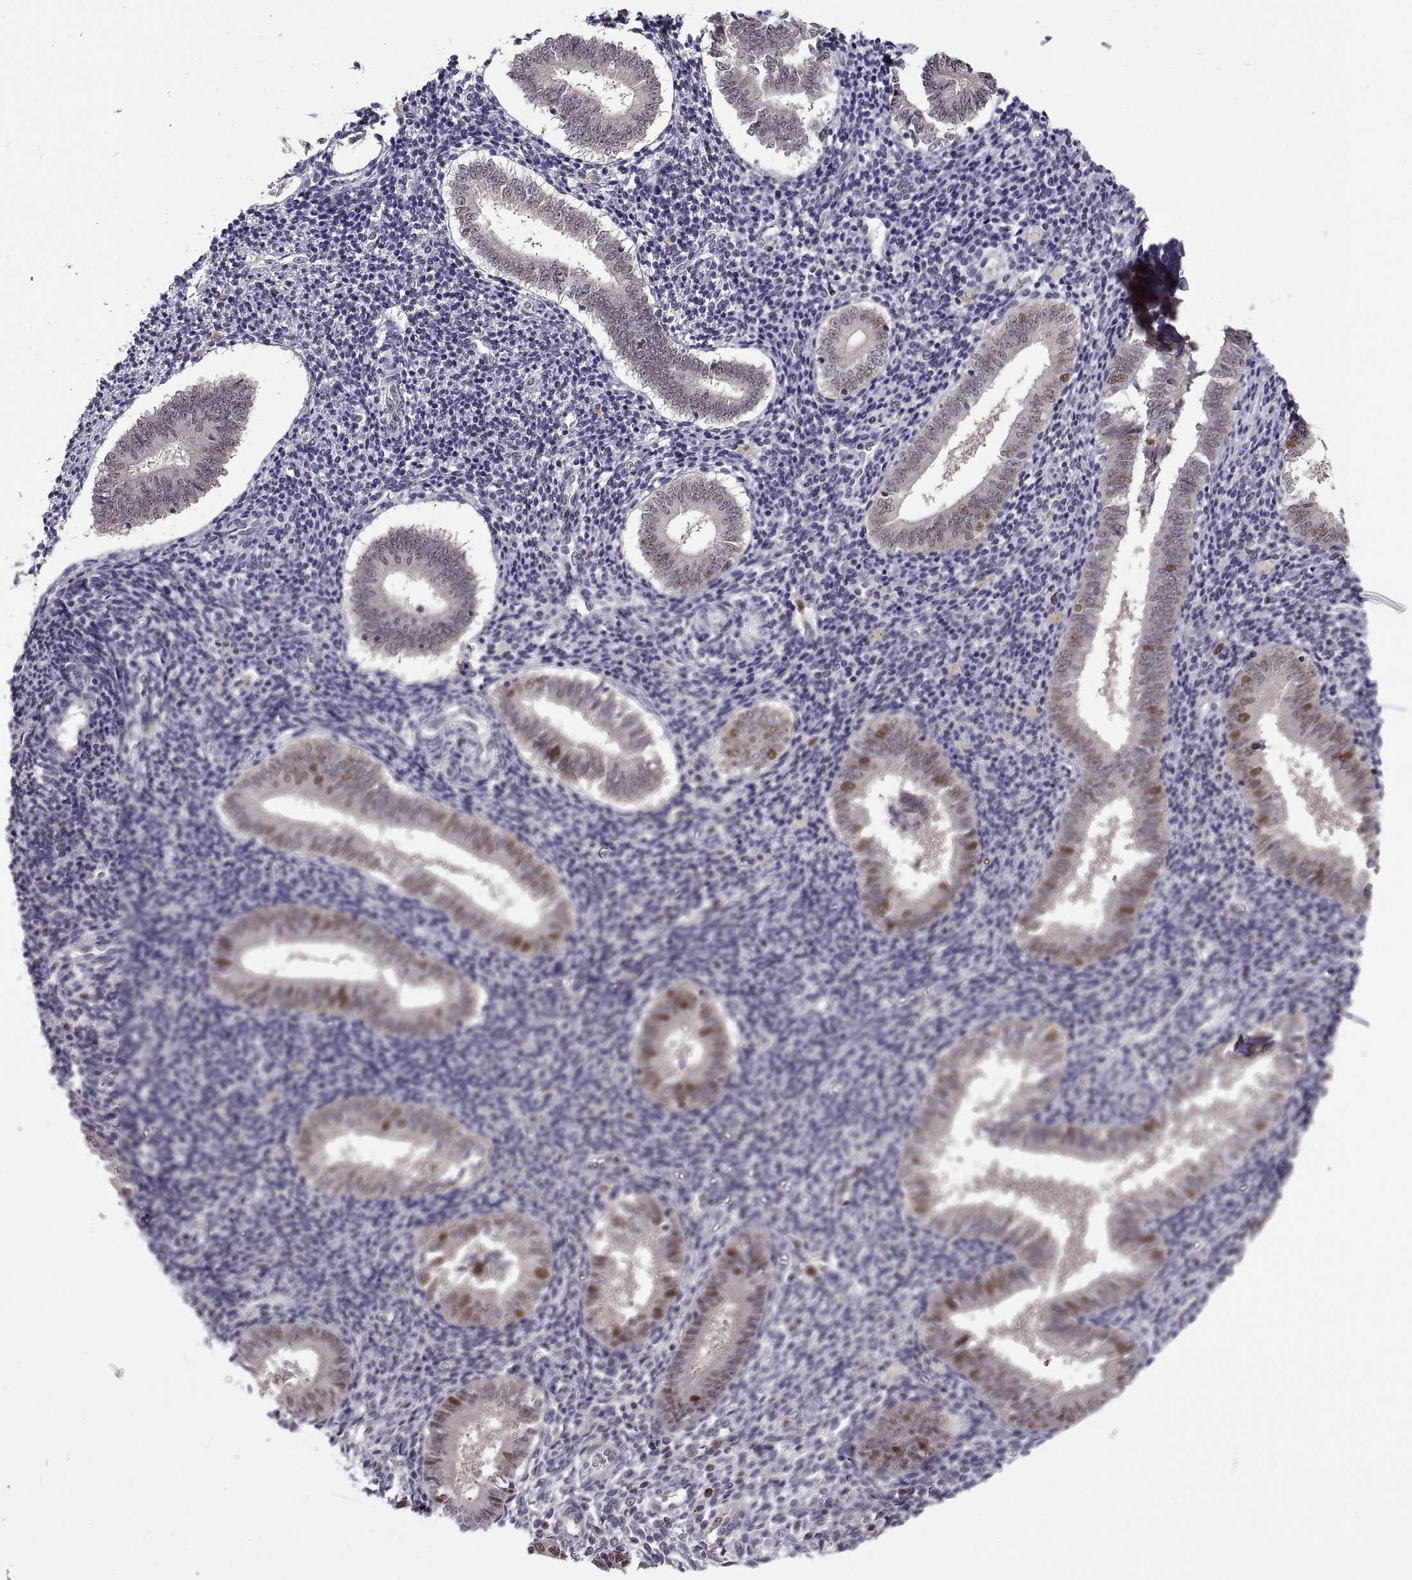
{"staining": {"intensity": "negative", "quantity": "none", "location": "none"}, "tissue": "endometrium", "cell_type": "Cells in endometrial stroma", "image_type": "normal", "snomed": [{"axis": "morphology", "description": "Normal tissue, NOS"}, {"axis": "topography", "description": "Endometrium"}], "caption": "Immunohistochemical staining of benign endometrium reveals no significant staining in cells in endometrial stroma.", "gene": "CHFR", "patient": {"sex": "female", "age": 25}}